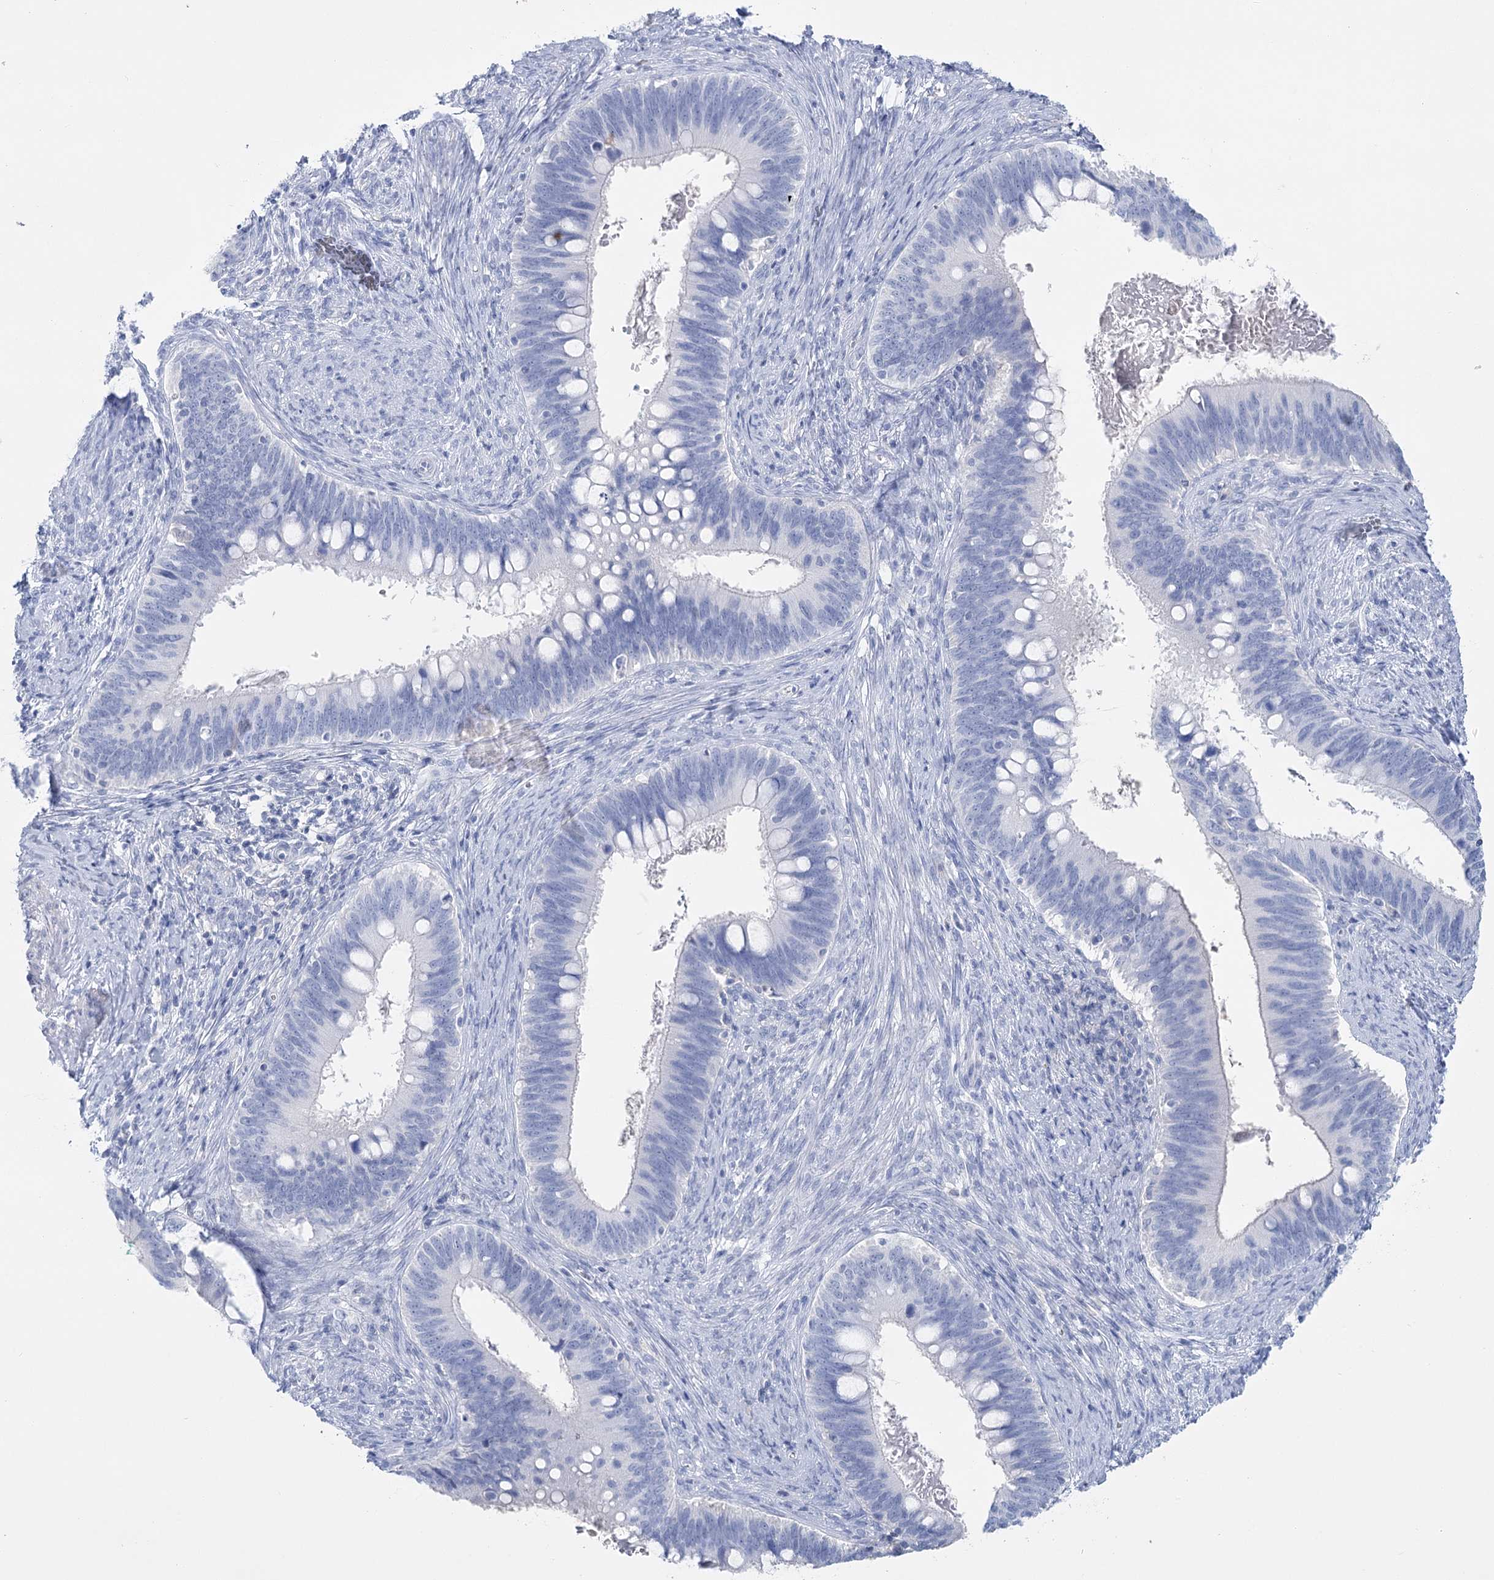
{"staining": {"intensity": "negative", "quantity": "none", "location": "none"}, "tissue": "cervical cancer", "cell_type": "Tumor cells", "image_type": "cancer", "snomed": [{"axis": "morphology", "description": "Adenocarcinoma, NOS"}, {"axis": "topography", "description": "Cervix"}], "caption": "Adenocarcinoma (cervical) was stained to show a protein in brown. There is no significant staining in tumor cells. (IHC, brightfield microscopy, high magnification).", "gene": "PCDHA1", "patient": {"sex": "female", "age": 42}}